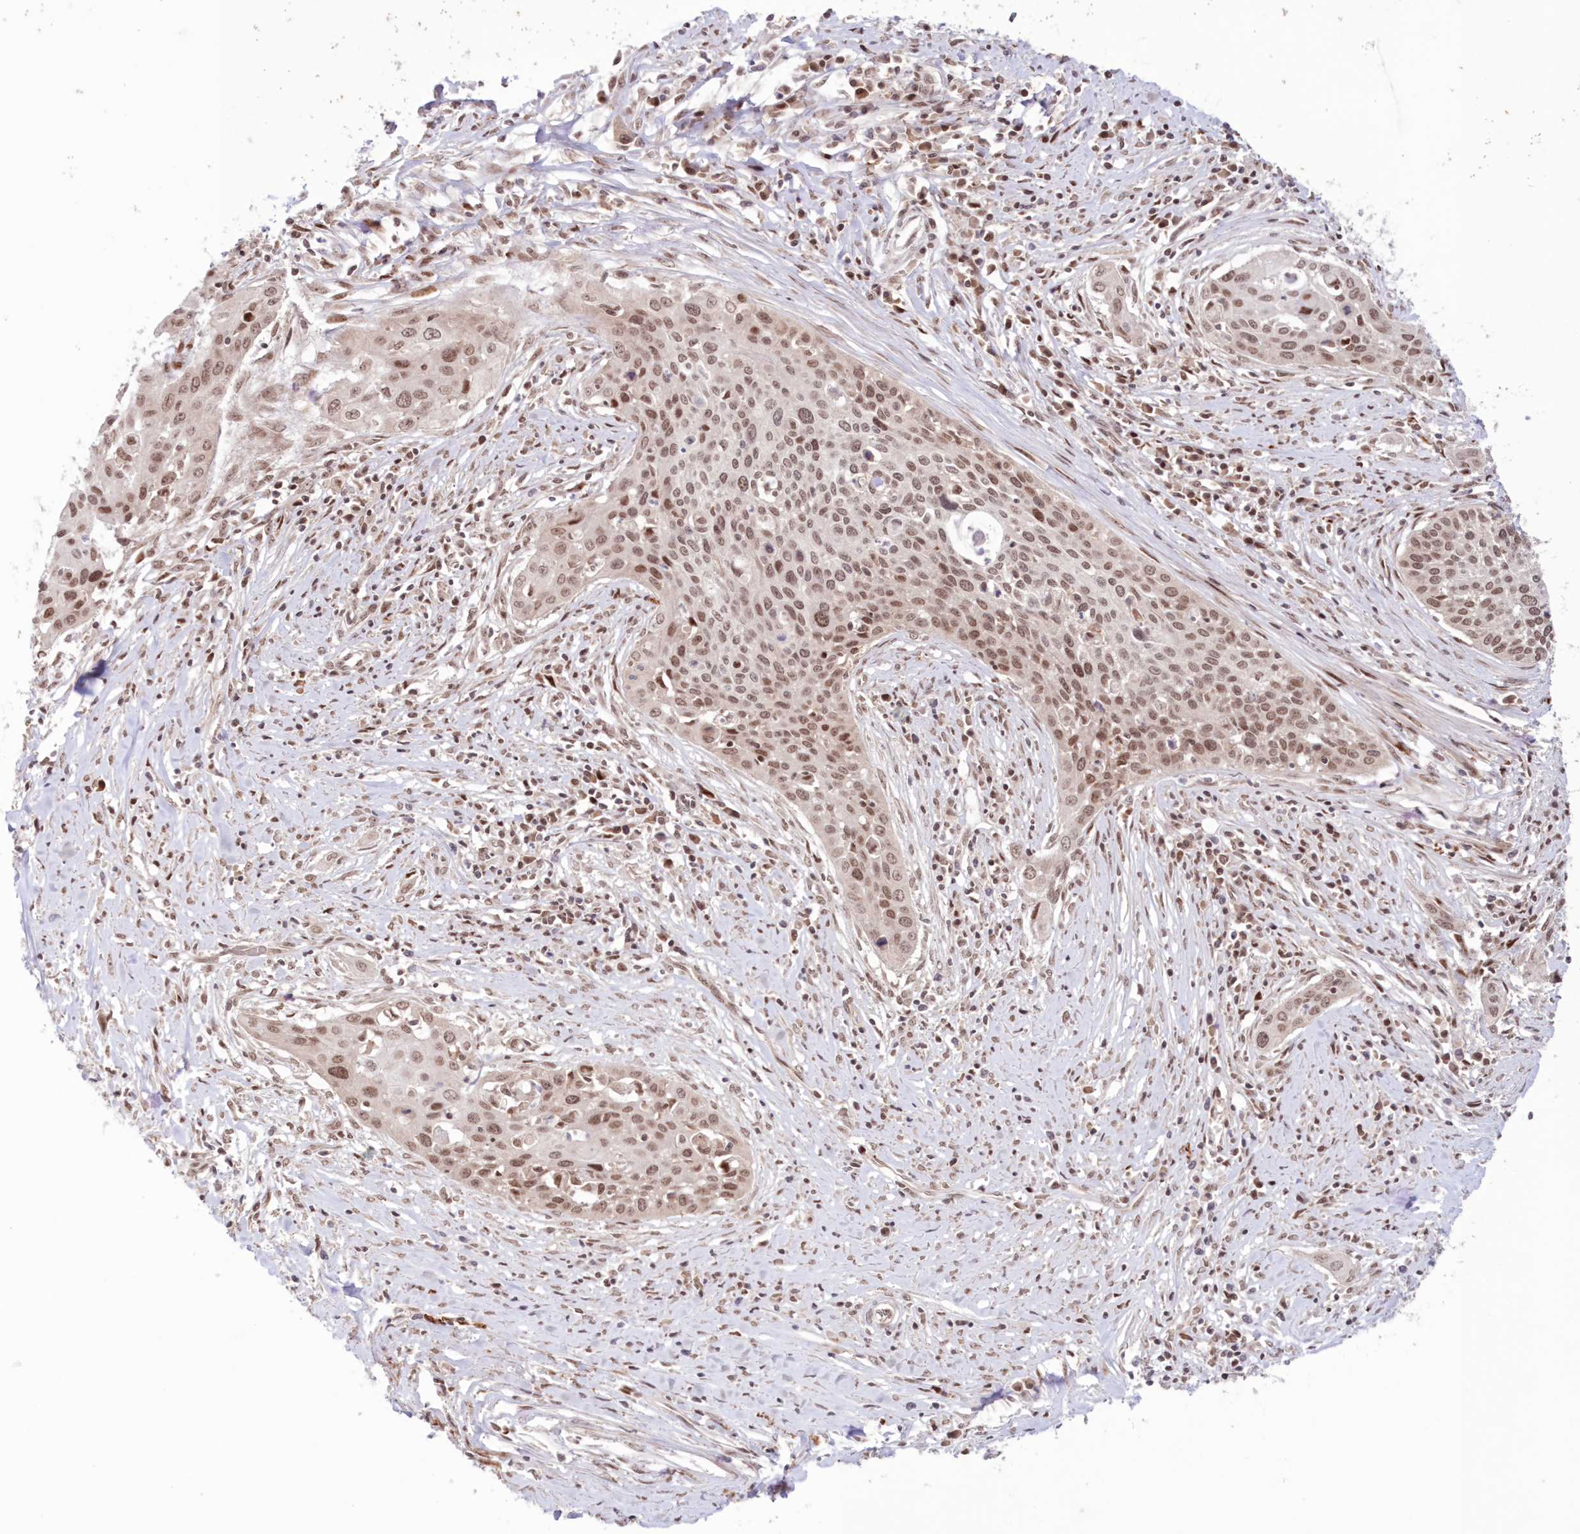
{"staining": {"intensity": "moderate", "quantity": ">75%", "location": "nuclear"}, "tissue": "cervical cancer", "cell_type": "Tumor cells", "image_type": "cancer", "snomed": [{"axis": "morphology", "description": "Squamous cell carcinoma, NOS"}, {"axis": "topography", "description": "Cervix"}], "caption": "Cervical squamous cell carcinoma stained for a protein exhibits moderate nuclear positivity in tumor cells. (Stains: DAB in brown, nuclei in blue, Microscopy: brightfield microscopy at high magnification).", "gene": "NOA1", "patient": {"sex": "female", "age": 34}}